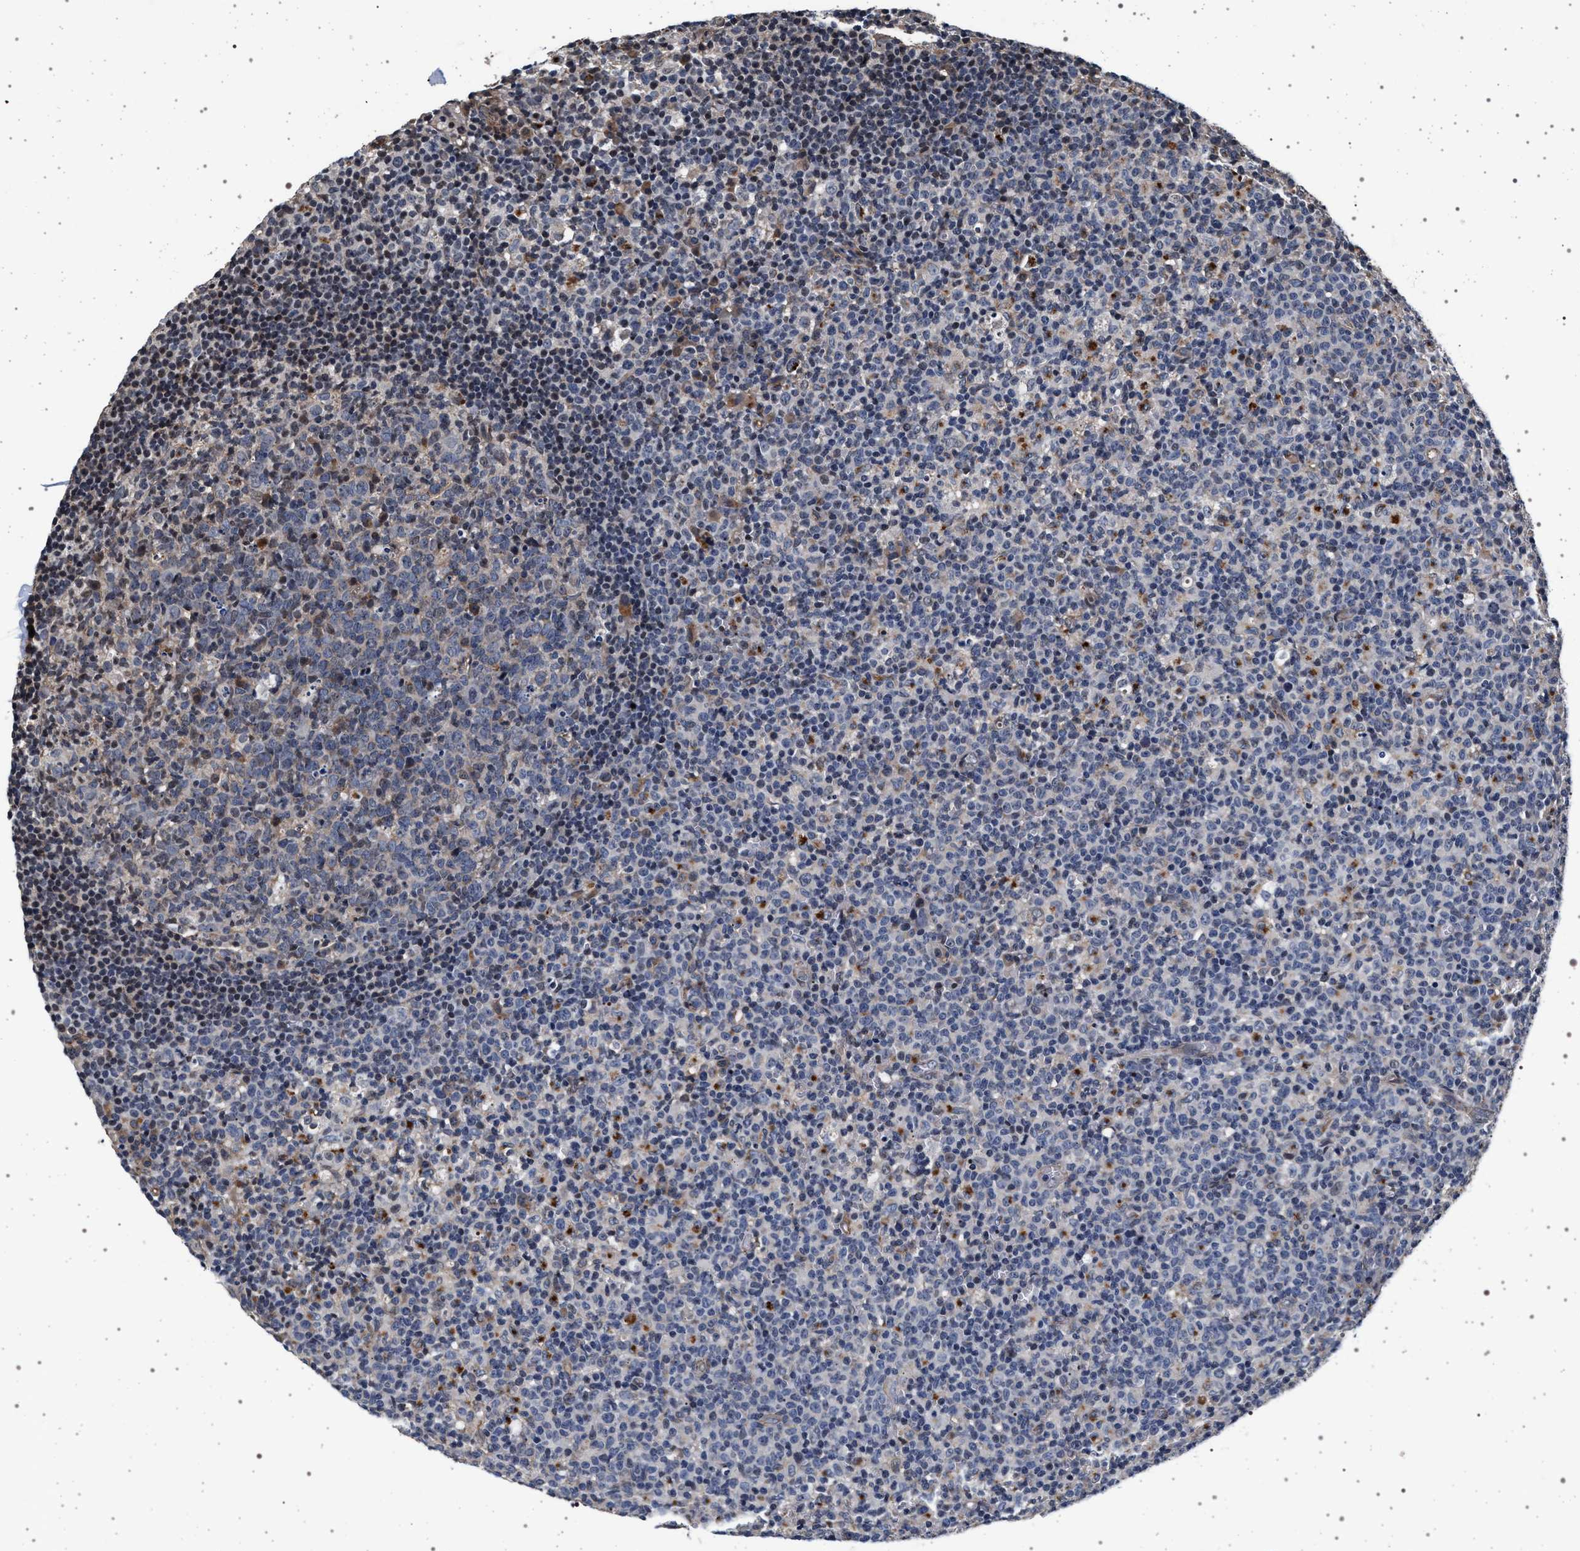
{"staining": {"intensity": "weak", "quantity": "<25%", "location": "cytoplasmic/membranous,nuclear"}, "tissue": "lymph node", "cell_type": "Germinal center cells", "image_type": "normal", "snomed": [{"axis": "morphology", "description": "Normal tissue, NOS"}, {"axis": "morphology", "description": "Inflammation, NOS"}, {"axis": "topography", "description": "Lymph node"}], "caption": "High power microscopy histopathology image of an immunohistochemistry (IHC) photomicrograph of normal lymph node, revealing no significant expression in germinal center cells. Brightfield microscopy of IHC stained with DAB (brown) and hematoxylin (blue), captured at high magnification.", "gene": "KCNK6", "patient": {"sex": "male", "age": 55}}